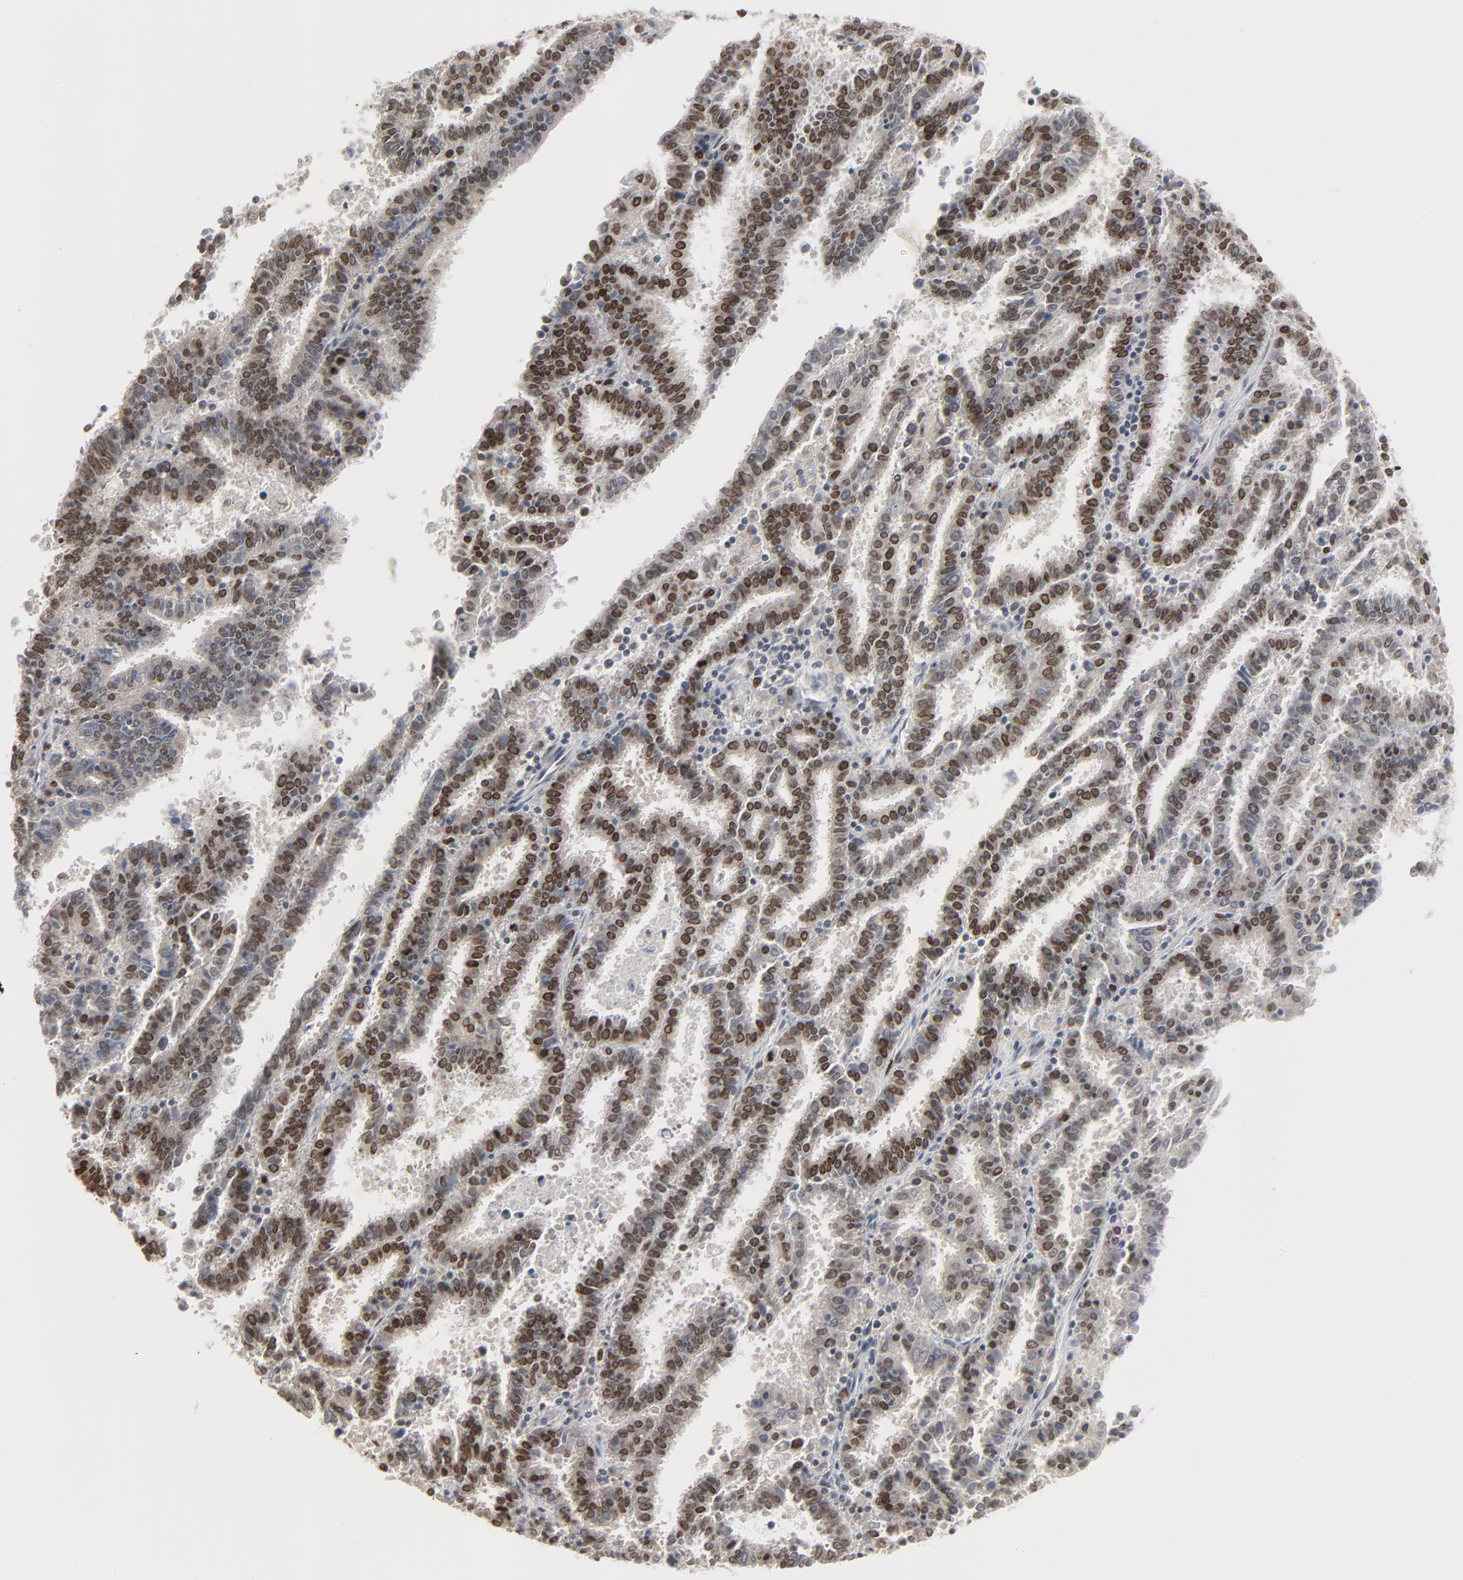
{"staining": {"intensity": "strong", "quantity": ">75%", "location": "nuclear"}, "tissue": "endometrial cancer", "cell_type": "Tumor cells", "image_type": "cancer", "snomed": [{"axis": "morphology", "description": "Adenocarcinoma, NOS"}, {"axis": "topography", "description": "Uterus"}], "caption": "Approximately >75% of tumor cells in human adenocarcinoma (endometrial) show strong nuclear protein staining as visualized by brown immunohistochemical staining.", "gene": "CUX1", "patient": {"sex": "female", "age": 83}}